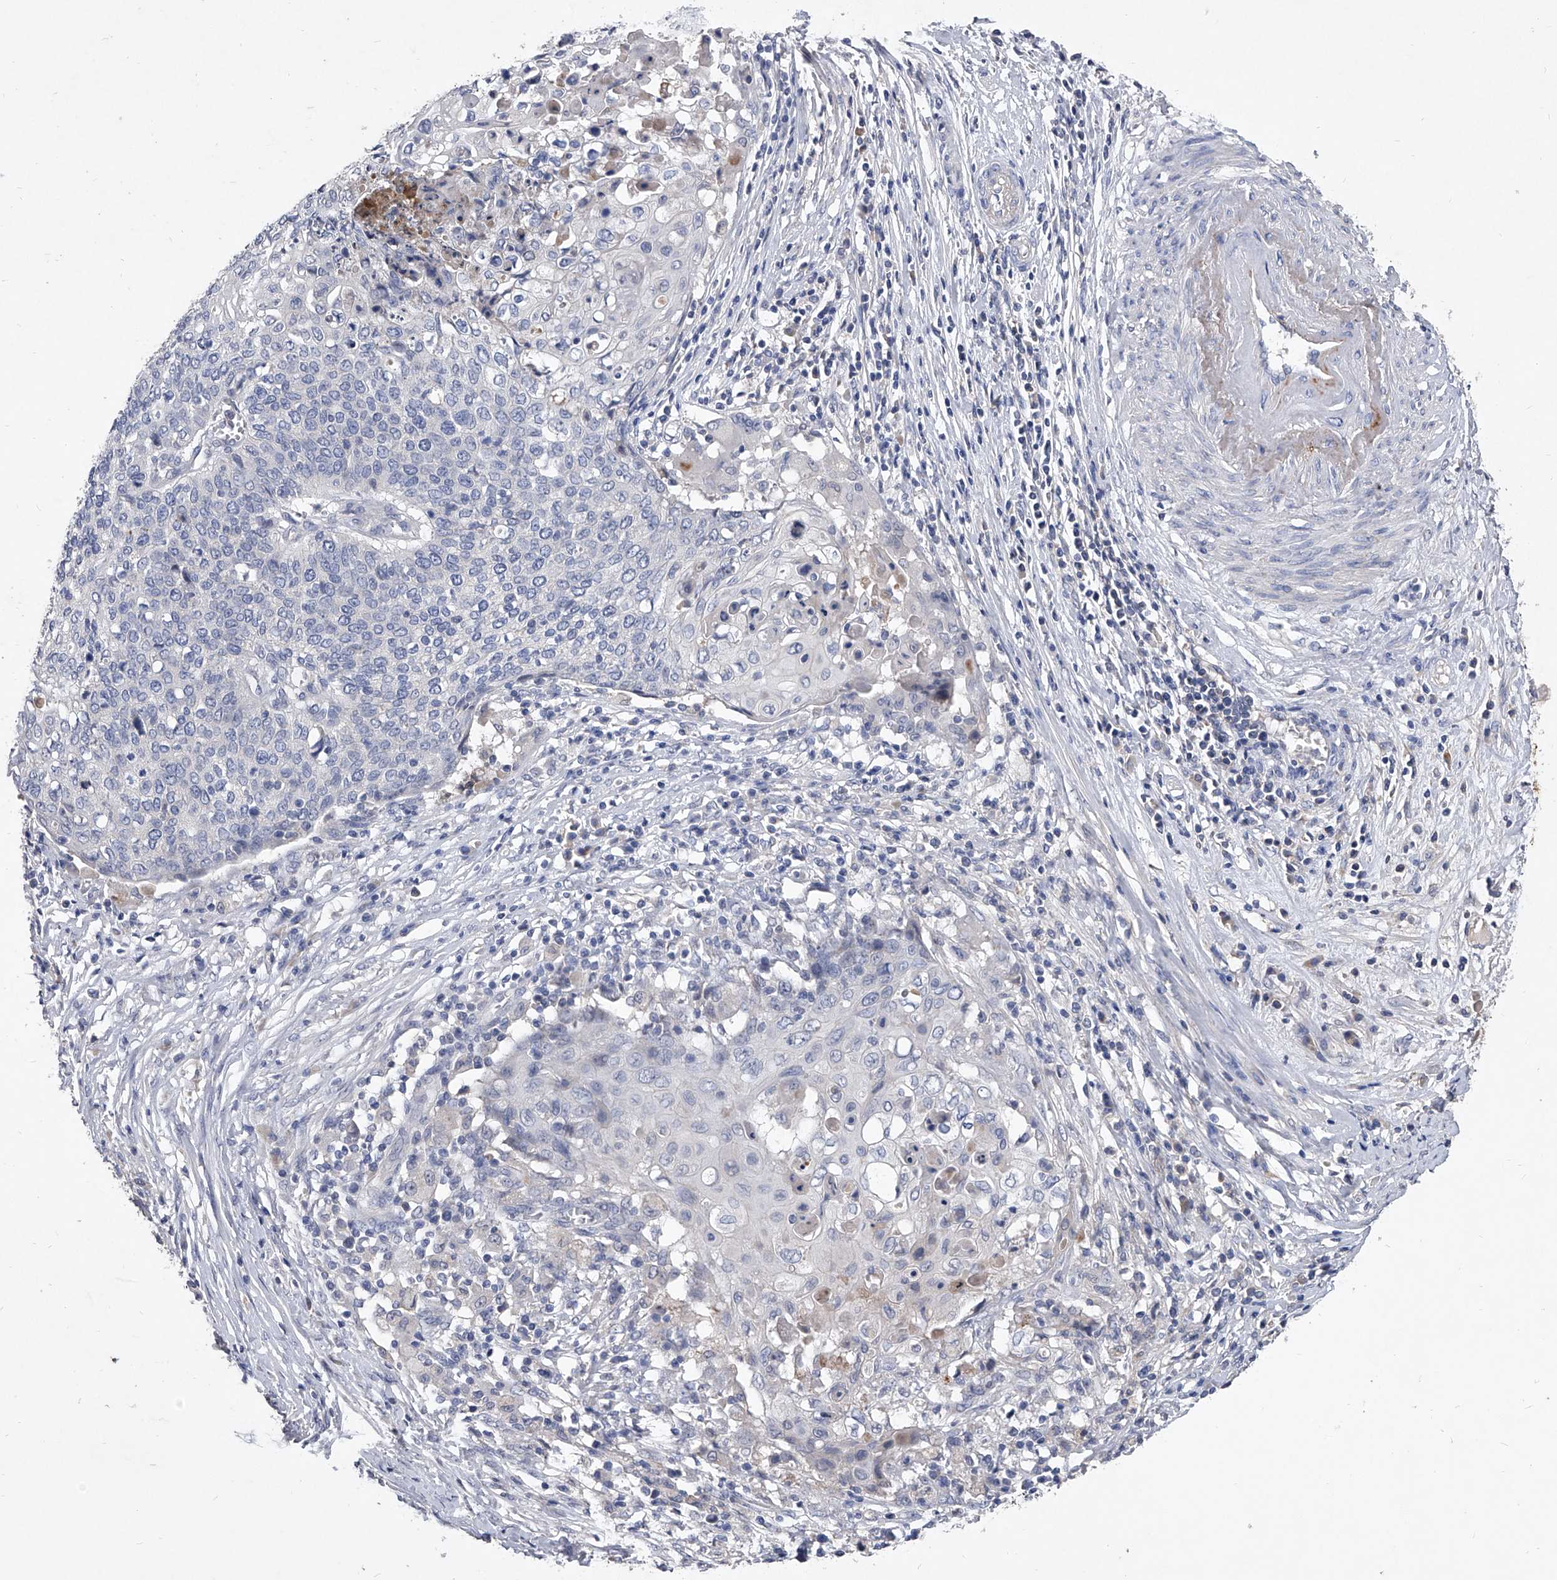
{"staining": {"intensity": "negative", "quantity": "none", "location": "none"}, "tissue": "cervical cancer", "cell_type": "Tumor cells", "image_type": "cancer", "snomed": [{"axis": "morphology", "description": "Squamous cell carcinoma, NOS"}, {"axis": "topography", "description": "Cervix"}], "caption": "A high-resolution micrograph shows immunohistochemistry staining of squamous cell carcinoma (cervical), which demonstrates no significant expression in tumor cells. The staining was performed using DAB (3,3'-diaminobenzidine) to visualize the protein expression in brown, while the nuclei were stained in blue with hematoxylin (Magnification: 20x).", "gene": "C5", "patient": {"sex": "female", "age": 39}}